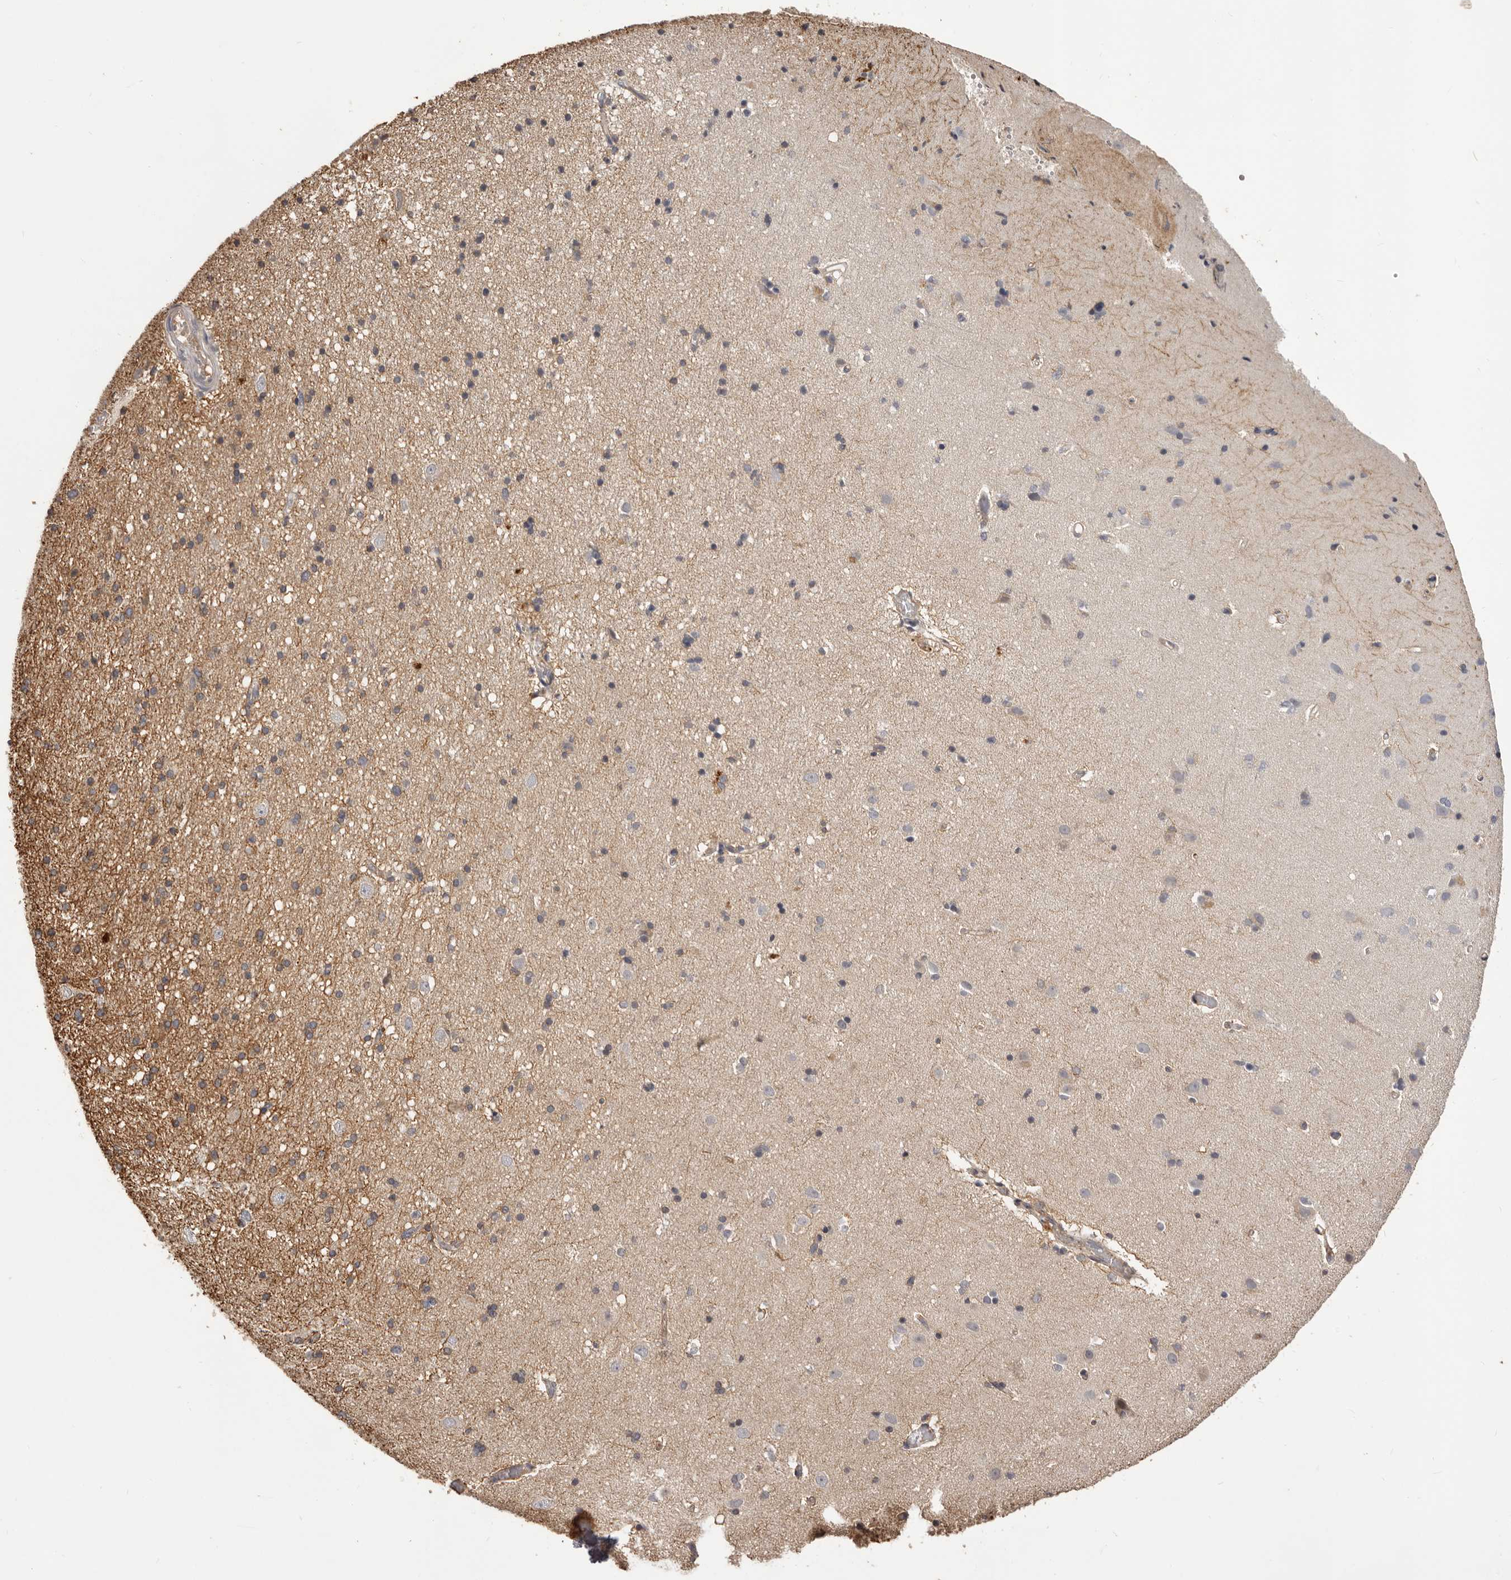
{"staining": {"intensity": "weak", "quantity": "<25%", "location": "cytoplasmic/membranous"}, "tissue": "cerebral cortex", "cell_type": "Endothelial cells", "image_type": "normal", "snomed": [{"axis": "morphology", "description": "Normal tissue, NOS"}, {"axis": "topography", "description": "Cerebral cortex"}], "caption": "Endothelial cells show no significant expression in unremarkable cerebral cortex.", "gene": "QRSL1", "patient": {"sex": "male", "age": 34}}